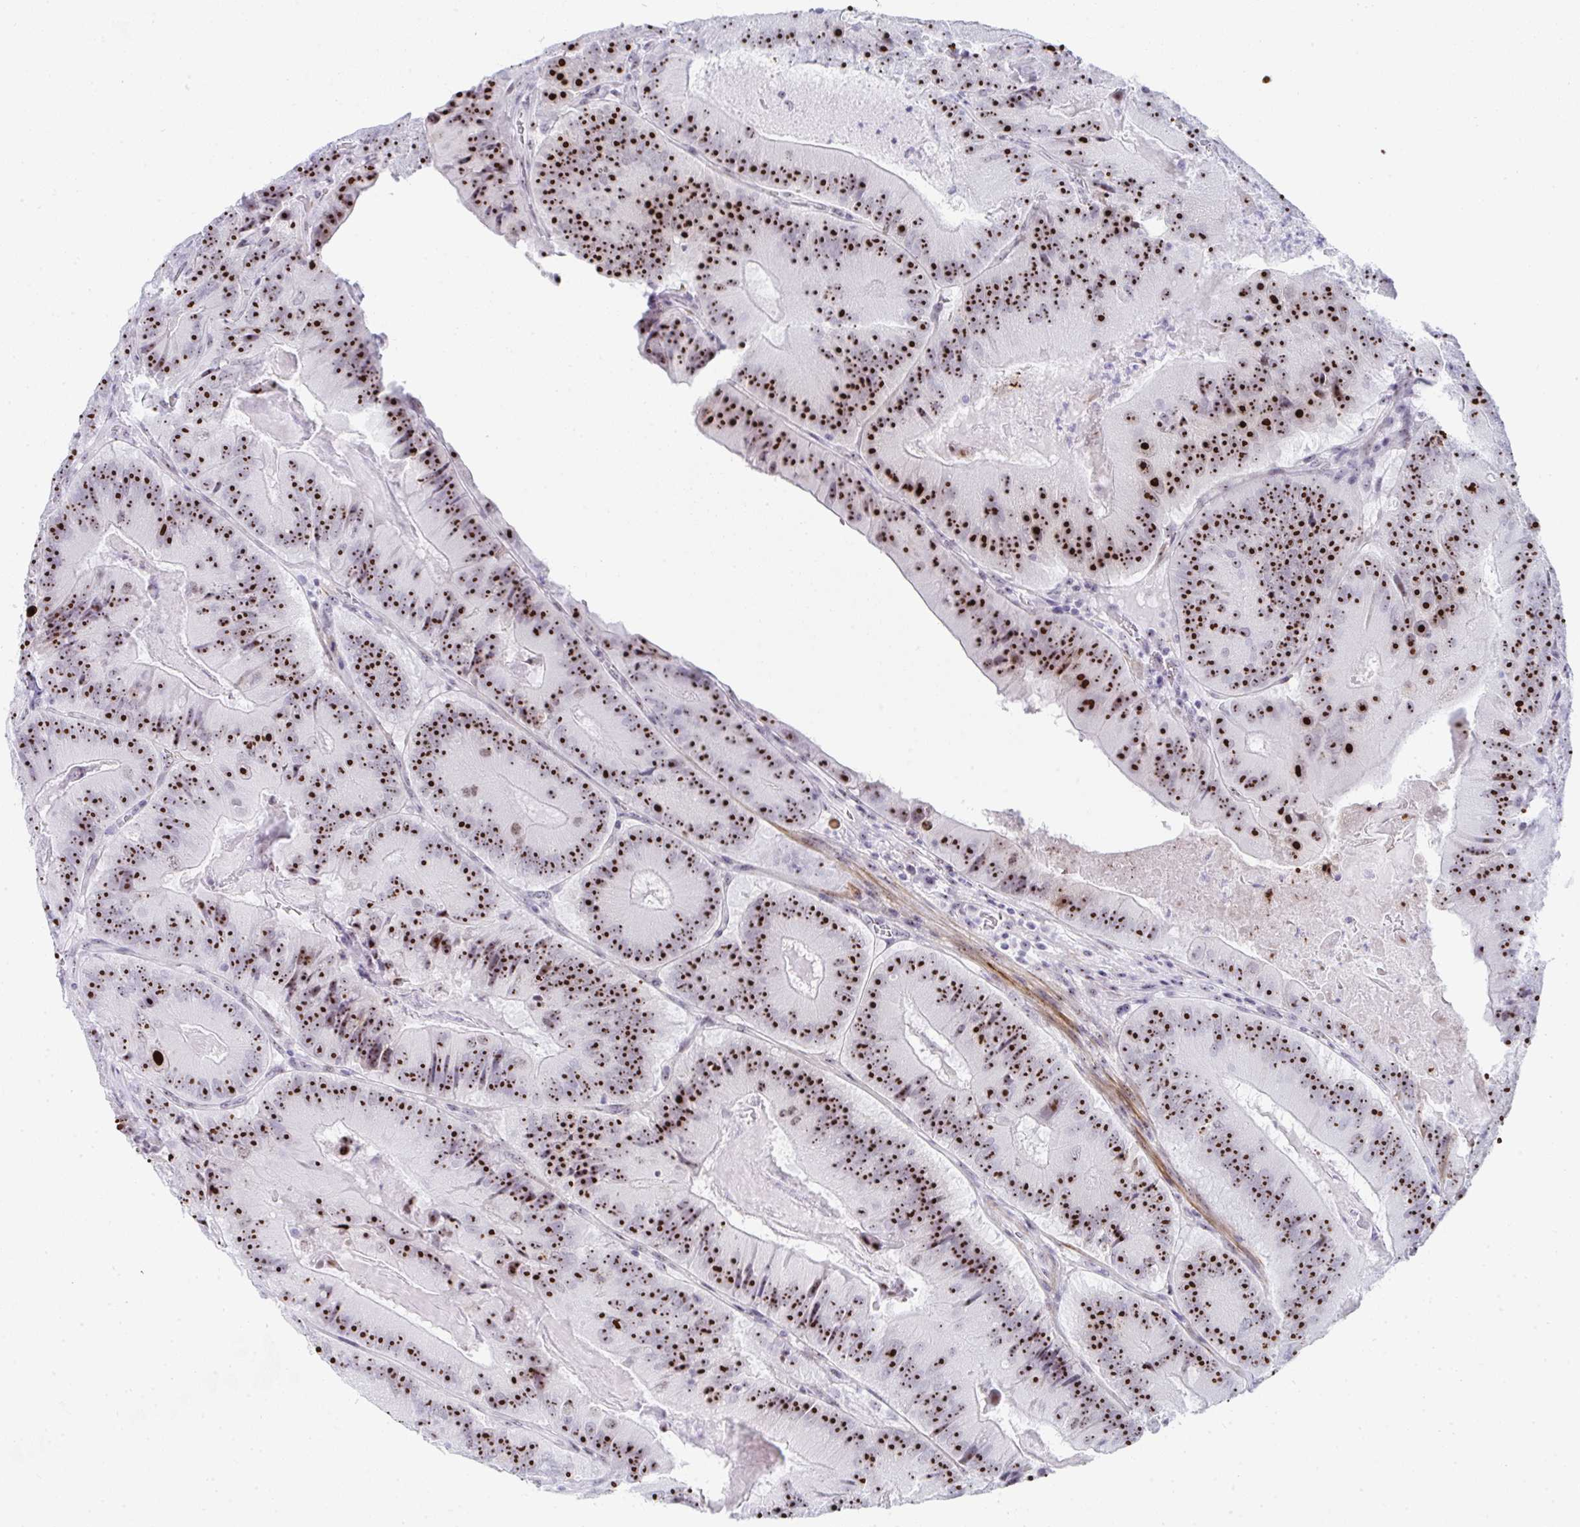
{"staining": {"intensity": "strong", "quantity": ">75%", "location": "nuclear"}, "tissue": "colorectal cancer", "cell_type": "Tumor cells", "image_type": "cancer", "snomed": [{"axis": "morphology", "description": "Adenocarcinoma, NOS"}, {"axis": "topography", "description": "Colon"}], "caption": "Protein expression analysis of human colorectal adenocarcinoma reveals strong nuclear positivity in approximately >75% of tumor cells. The protein is stained brown, and the nuclei are stained in blue (DAB (3,3'-diaminobenzidine) IHC with brightfield microscopy, high magnification).", "gene": "NOP10", "patient": {"sex": "female", "age": 86}}